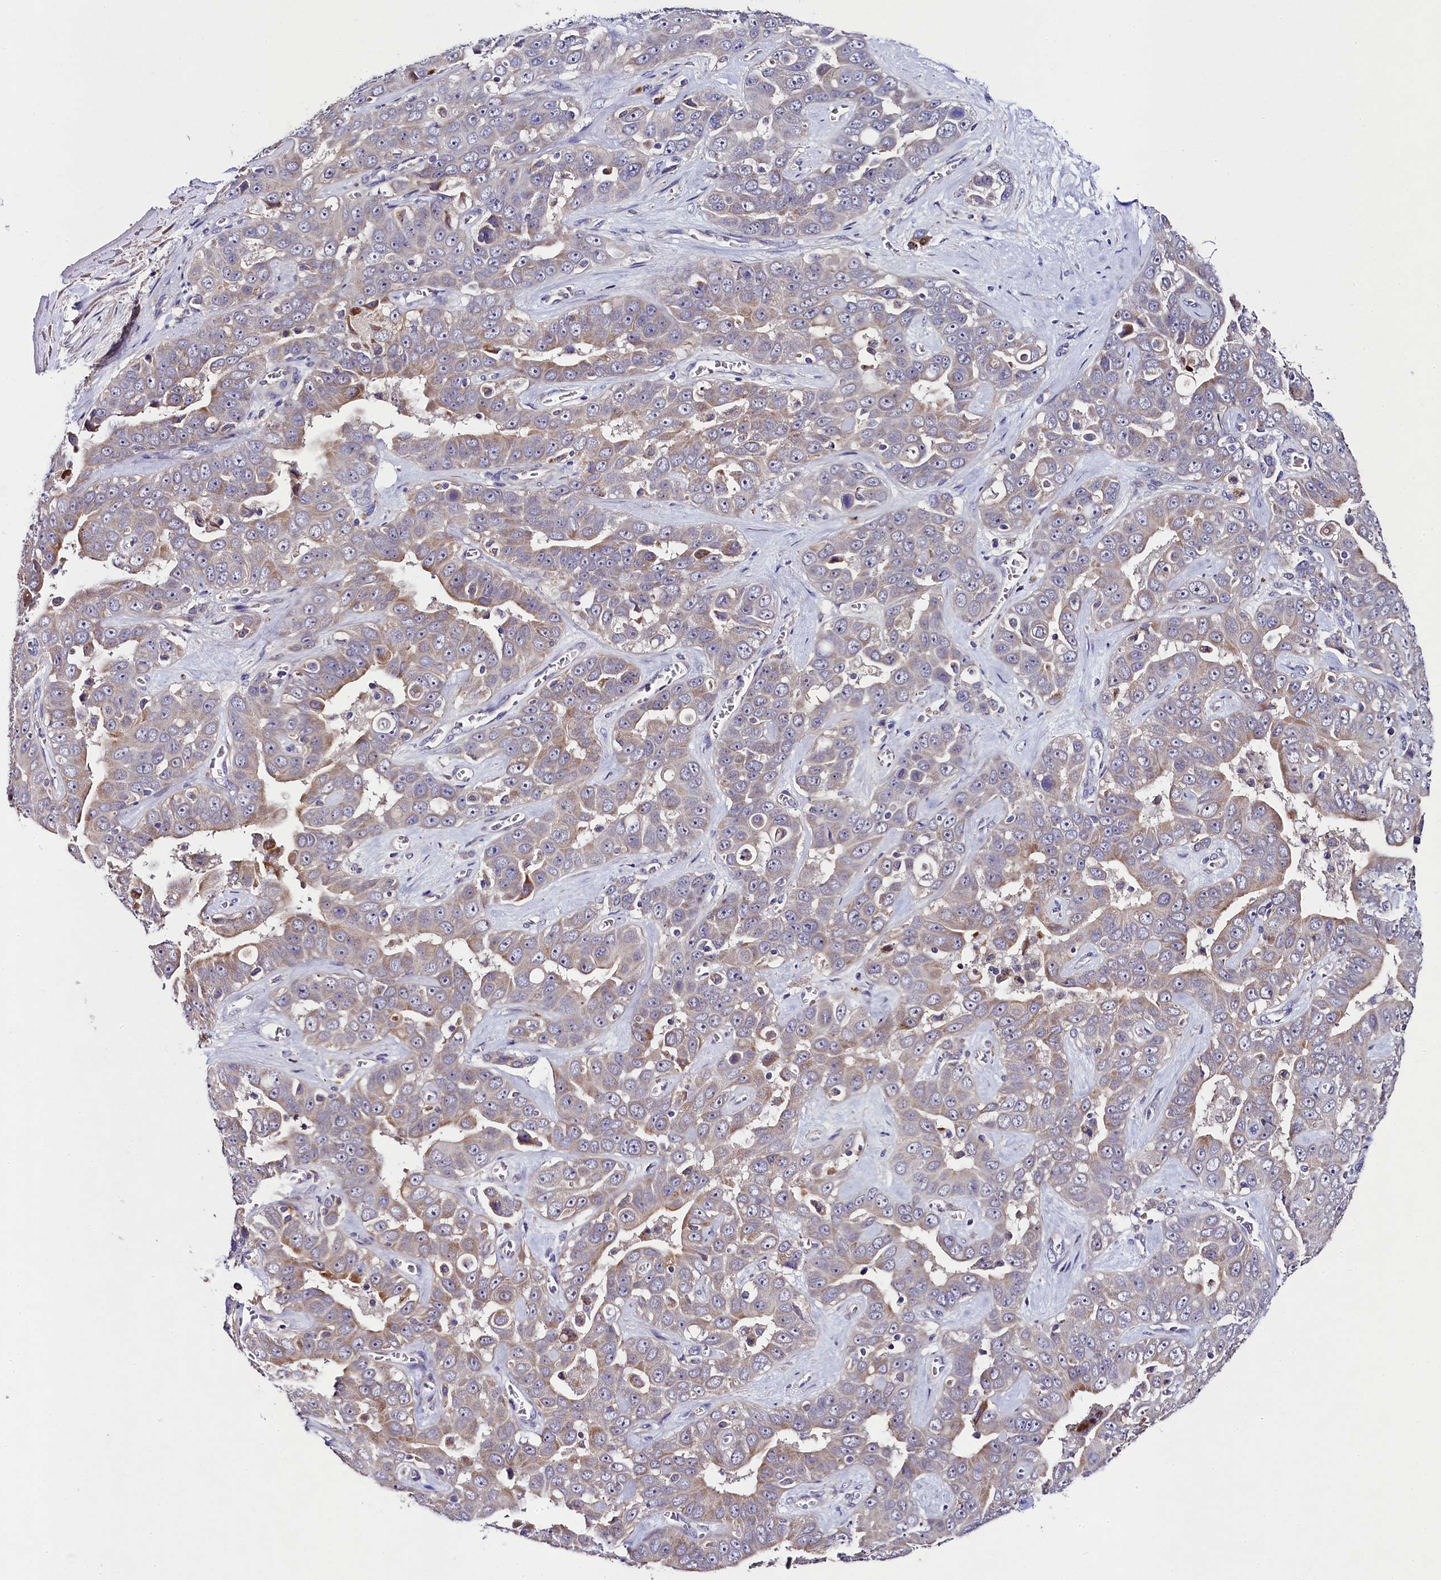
{"staining": {"intensity": "moderate", "quantity": "<25%", "location": "cytoplasmic/membranous"}, "tissue": "liver cancer", "cell_type": "Tumor cells", "image_type": "cancer", "snomed": [{"axis": "morphology", "description": "Cholangiocarcinoma"}, {"axis": "topography", "description": "Liver"}], "caption": "Cholangiocarcinoma (liver) was stained to show a protein in brown. There is low levels of moderate cytoplasmic/membranous staining in approximately <25% of tumor cells. (Brightfield microscopy of DAB IHC at high magnification).", "gene": "FXYD6", "patient": {"sex": "female", "age": 52}}